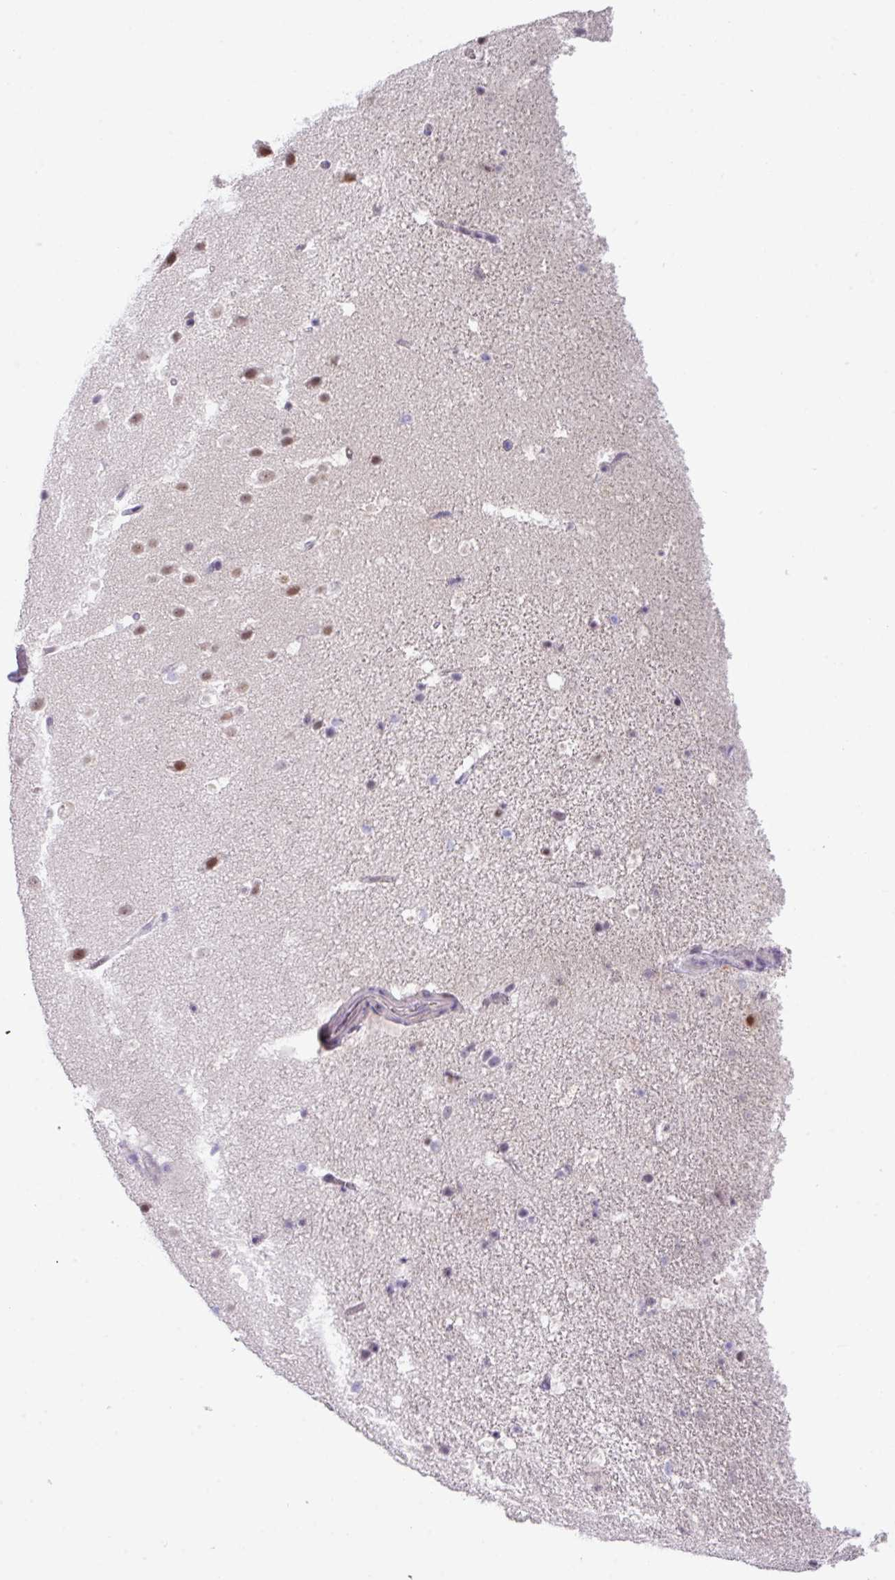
{"staining": {"intensity": "negative", "quantity": "none", "location": "none"}, "tissue": "hippocampus", "cell_type": "Glial cells", "image_type": "normal", "snomed": [{"axis": "morphology", "description": "Normal tissue, NOS"}, {"axis": "topography", "description": "Hippocampus"}], "caption": "High power microscopy histopathology image of an IHC image of unremarkable hippocampus, revealing no significant positivity in glial cells. Nuclei are stained in blue.", "gene": "ANKRD13B", "patient": {"sex": "male", "age": 37}}